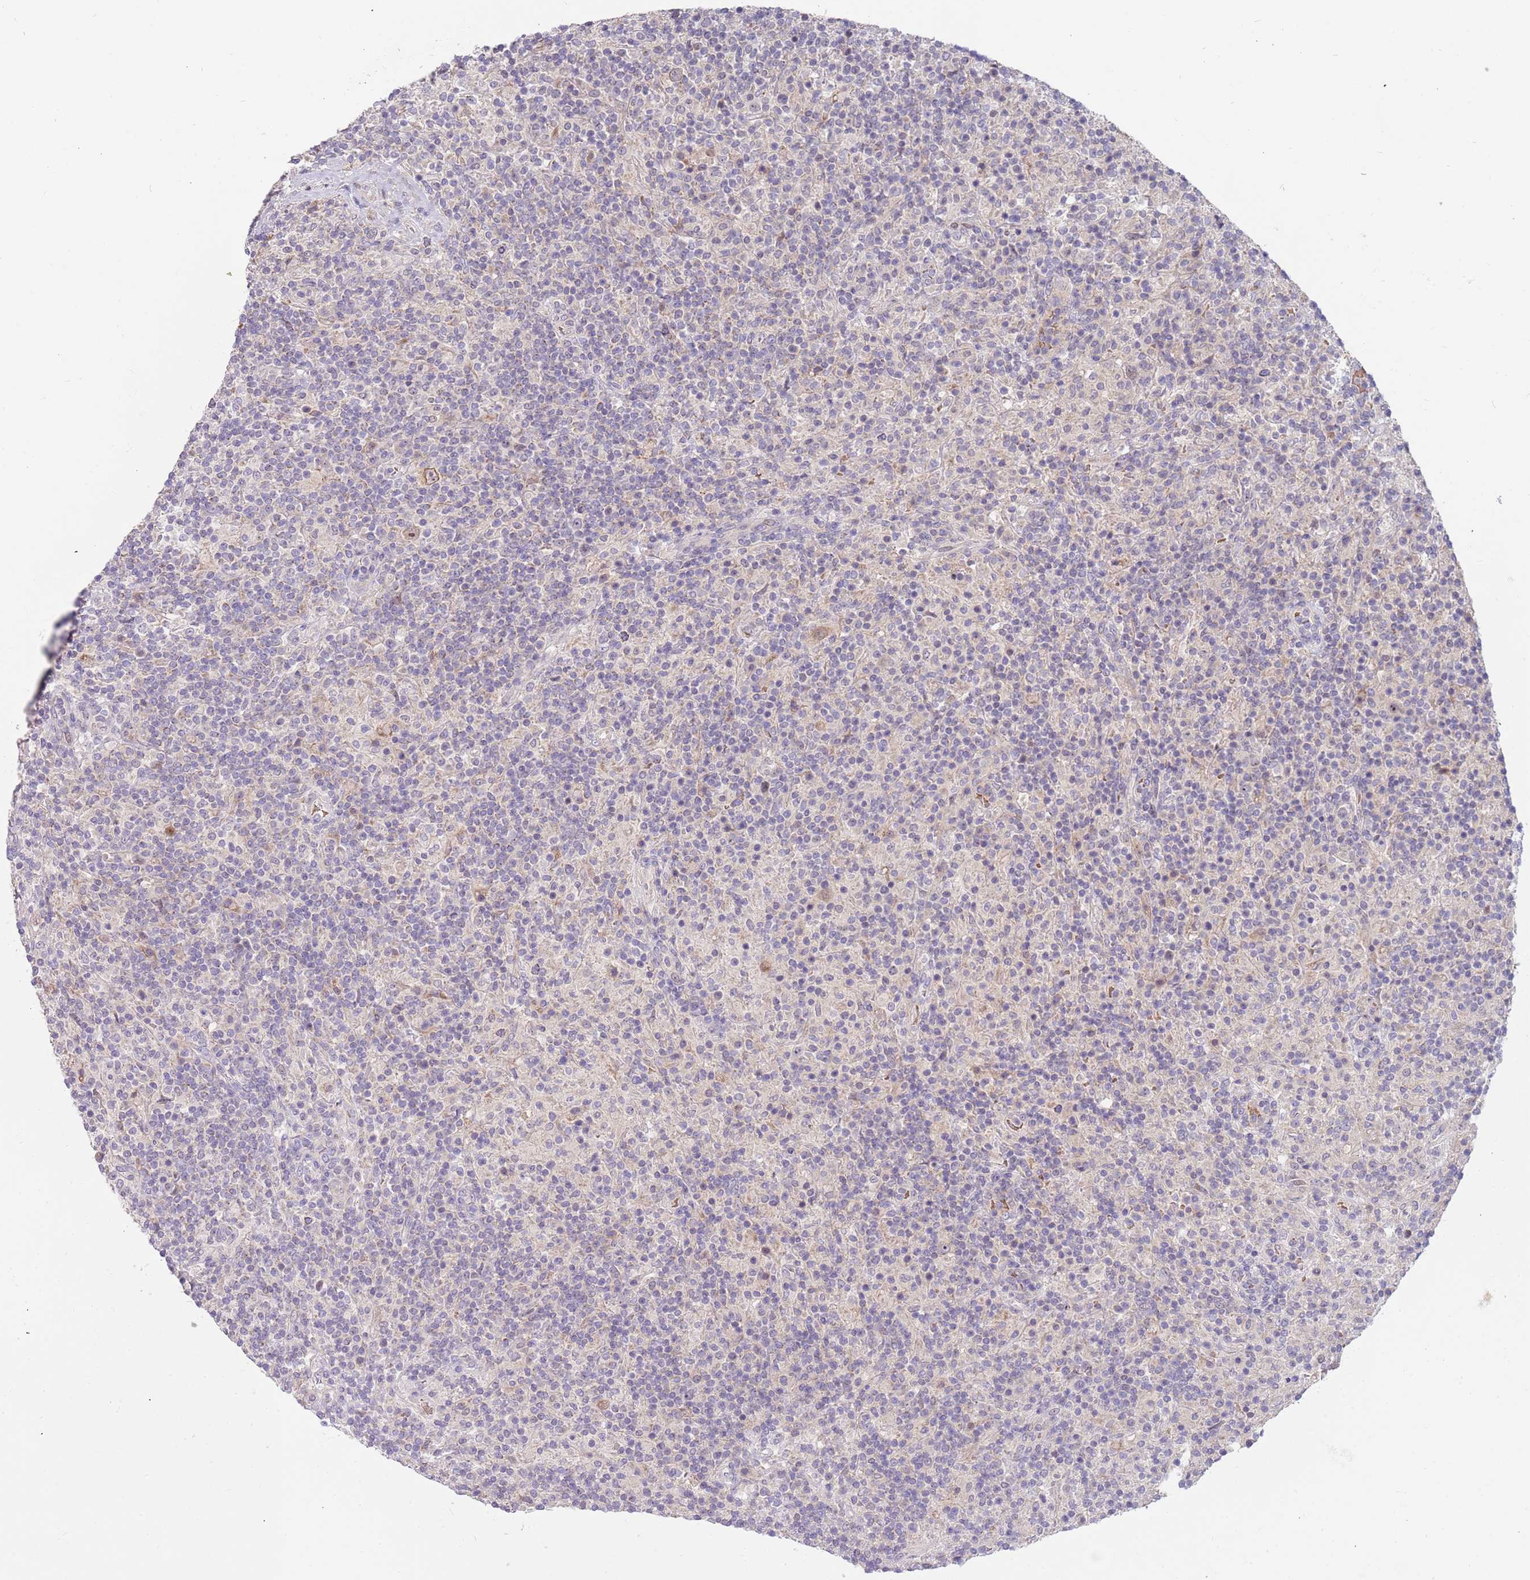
{"staining": {"intensity": "weak", "quantity": ">75%", "location": "cytoplasmic/membranous,nuclear"}, "tissue": "lymphoma", "cell_type": "Tumor cells", "image_type": "cancer", "snomed": [{"axis": "morphology", "description": "Hodgkin's disease, NOS"}, {"axis": "topography", "description": "Lymph node"}], "caption": "Tumor cells display weak cytoplasmic/membranous and nuclear expression in approximately >75% of cells in Hodgkin's disease.", "gene": "TRAPPC6B", "patient": {"sex": "male", "age": 70}}